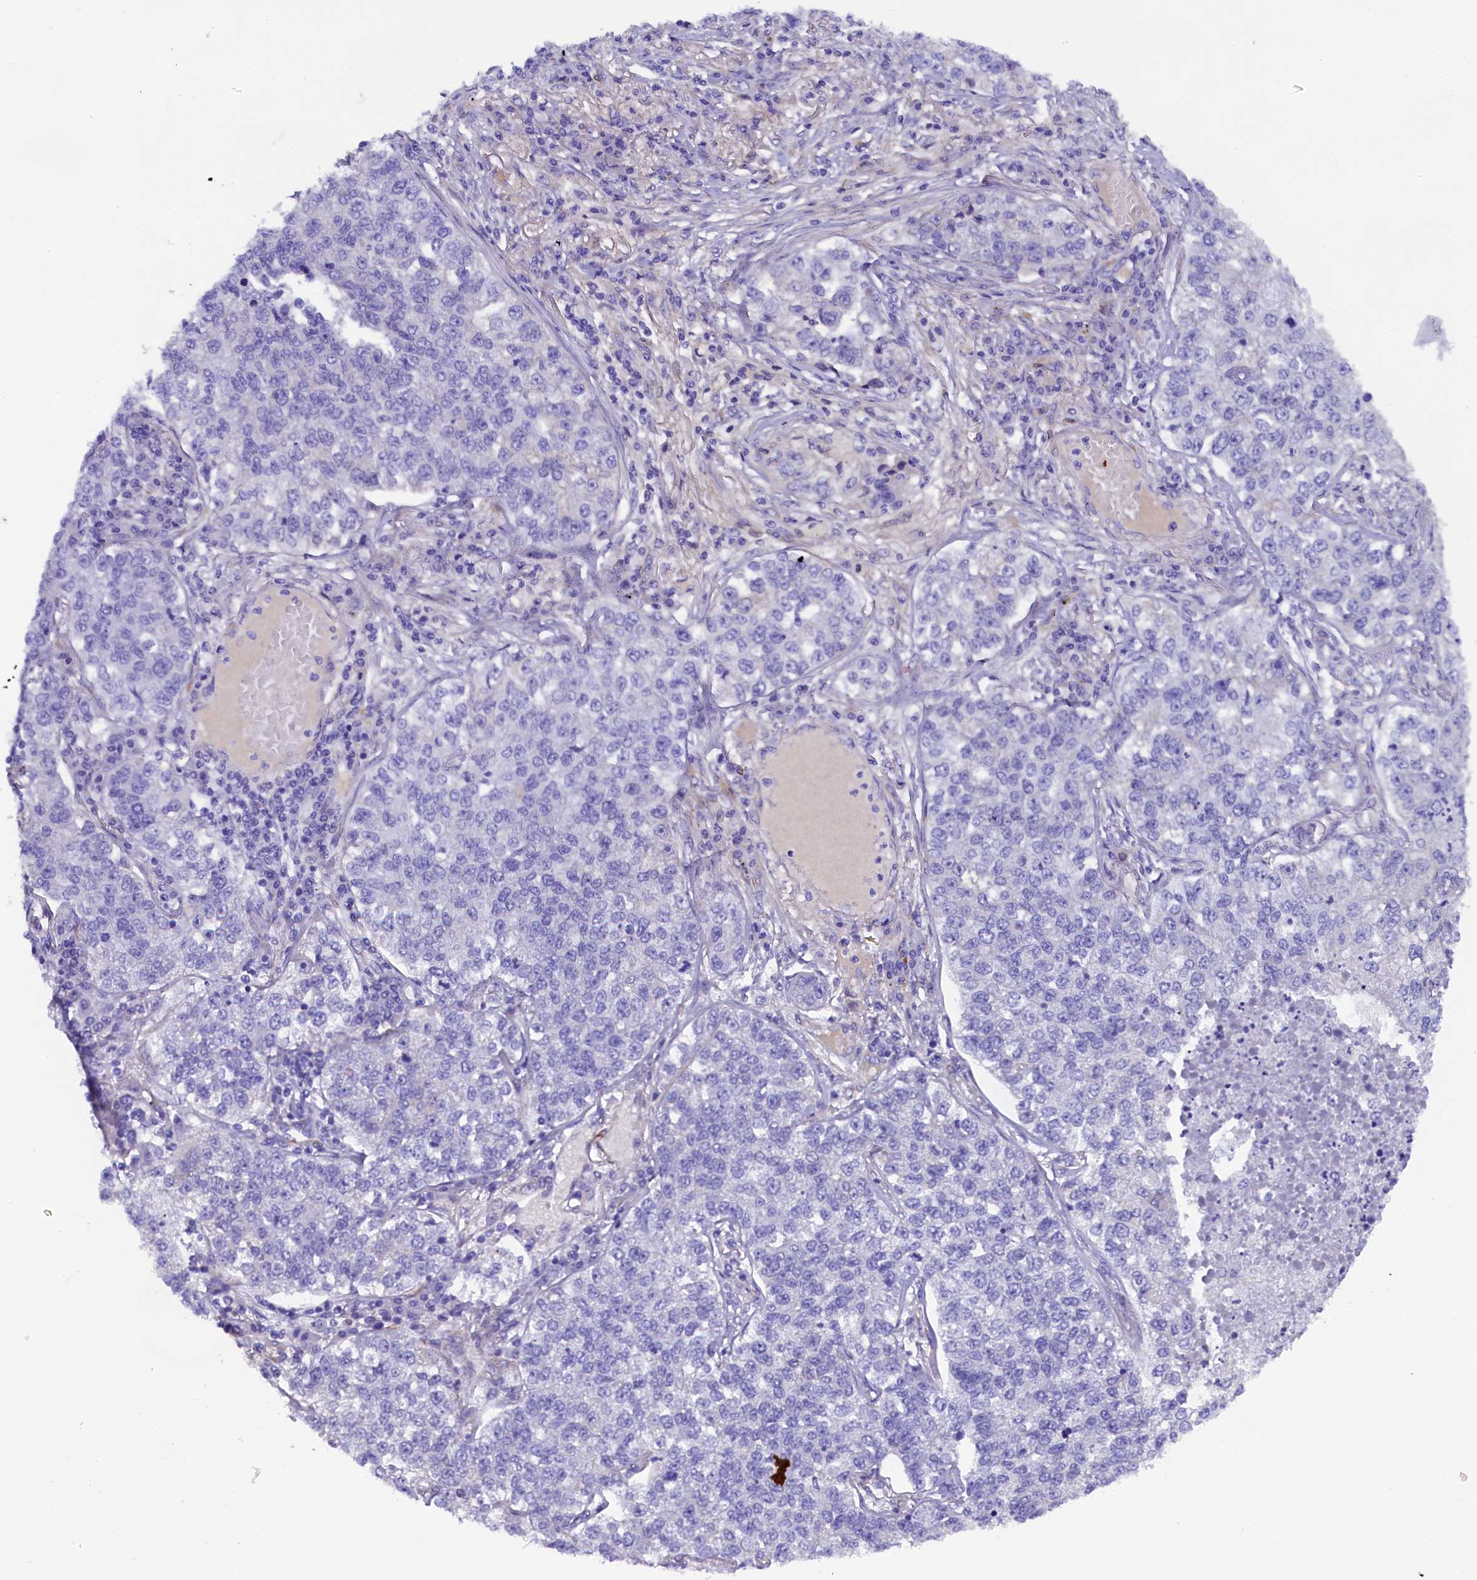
{"staining": {"intensity": "negative", "quantity": "none", "location": "none"}, "tissue": "lung cancer", "cell_type": "Tumor cells", "image_type": "cancer", "snomed": [{"axis": "morphology", "description": "Adenocarcinoma, NOS"}, {"axis": "topography", "description": "Lung"}], "caption": "An immunohistochemistry (IHC) histopathology image of lung cancer is shown. There is no staining in tumor cells of lung cancer. (Brightfield microscopy of DAB immunohistochemistry (IHC) at high magnification).", "gene": "SOD3", "patient": {"sex": "male", "age": 49}}